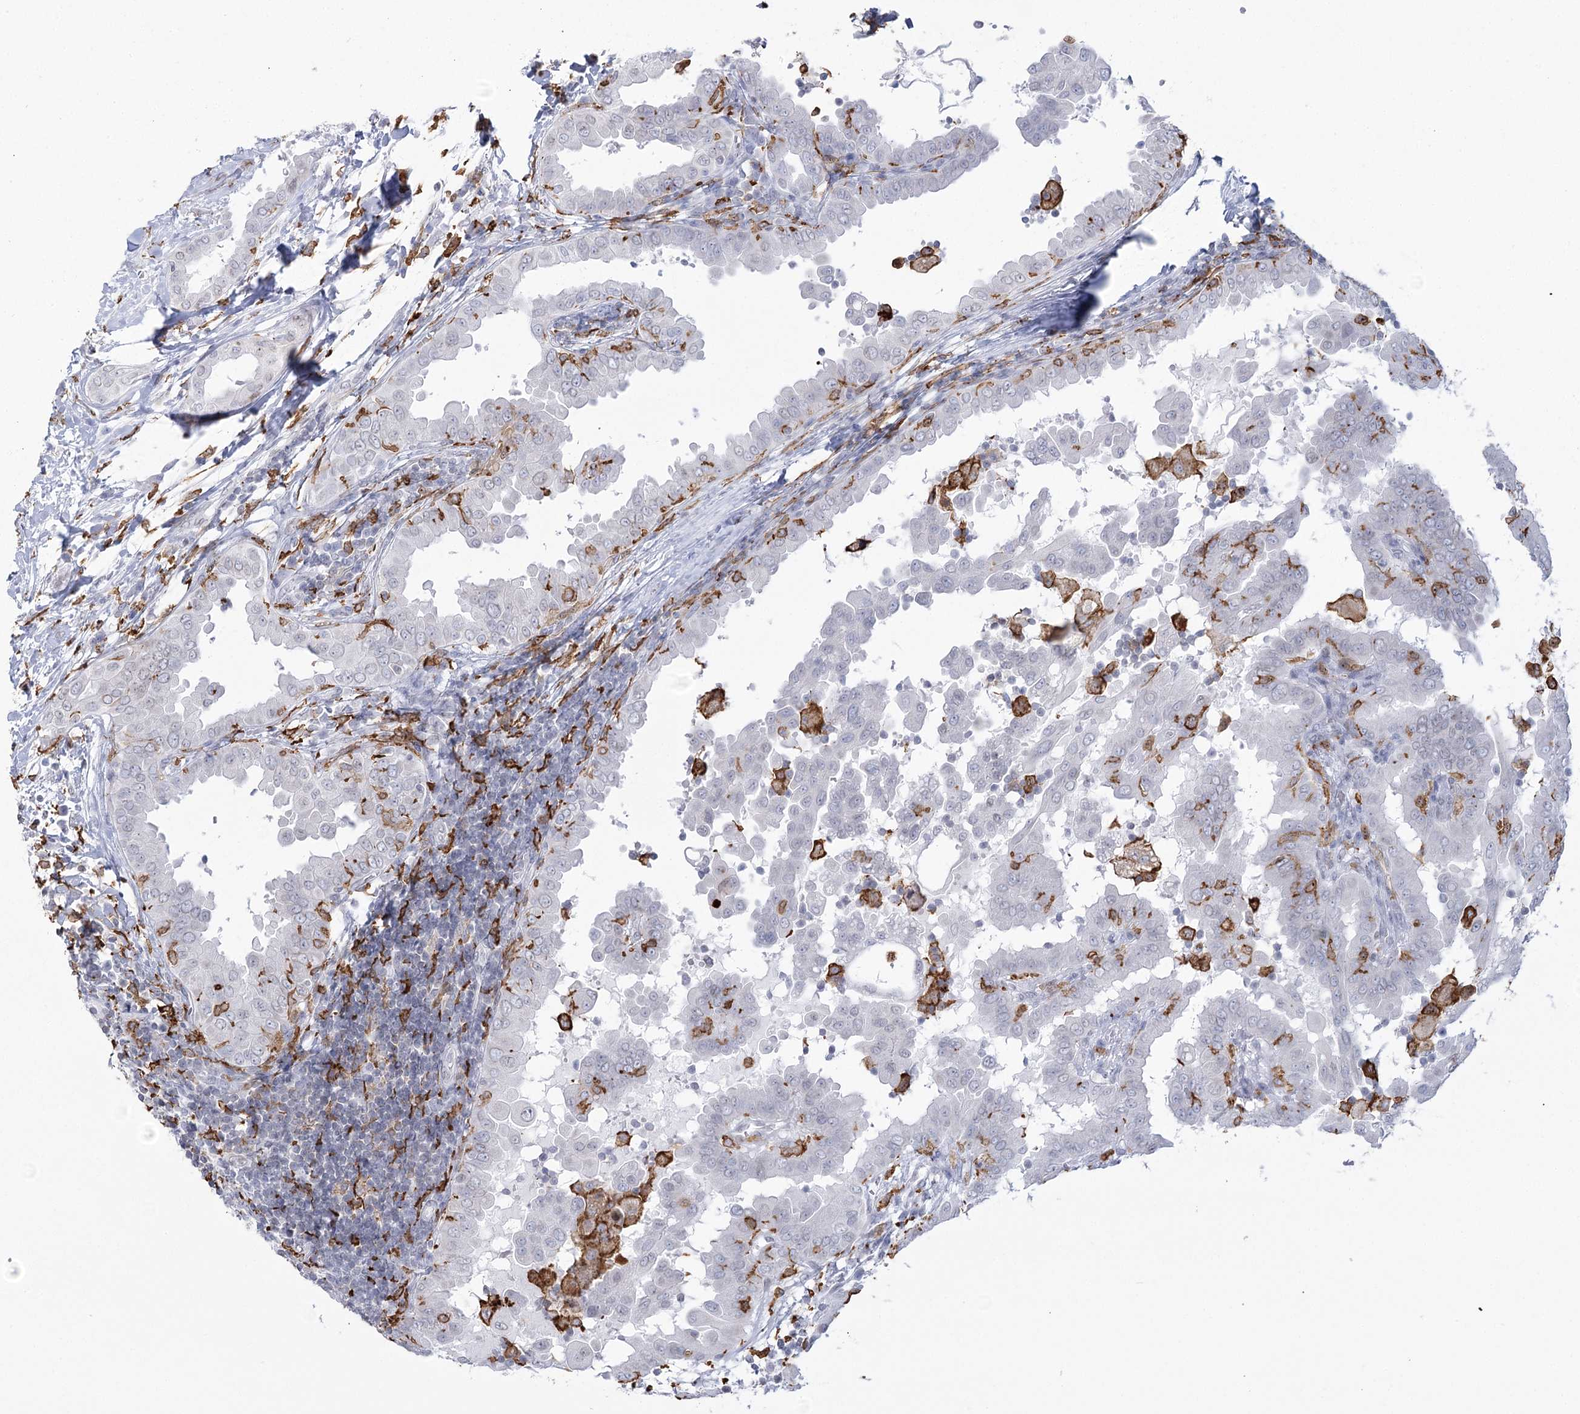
{"staining": {"intensity": "negative", "quantity": "none", "location": "none"}, "tissue": "thyroid cancer", "cell_type": "Tumor cells", "image_type": "cancer", "snomed": [{"axis": "morphology", "description": "Papillary adenocarcinoma, NOS"}, {"axis": "topography", "description": "Thyroid gland"}], "caption": "DAB (3,3'-diaminobenzidine) immunohistochemical staining of human thyroid cancer (papillary adenocarcinoma) shows no significant staining in tumor cells.", "gene": "C11orf1", "patient": {"sex": "male", "age": 33}}